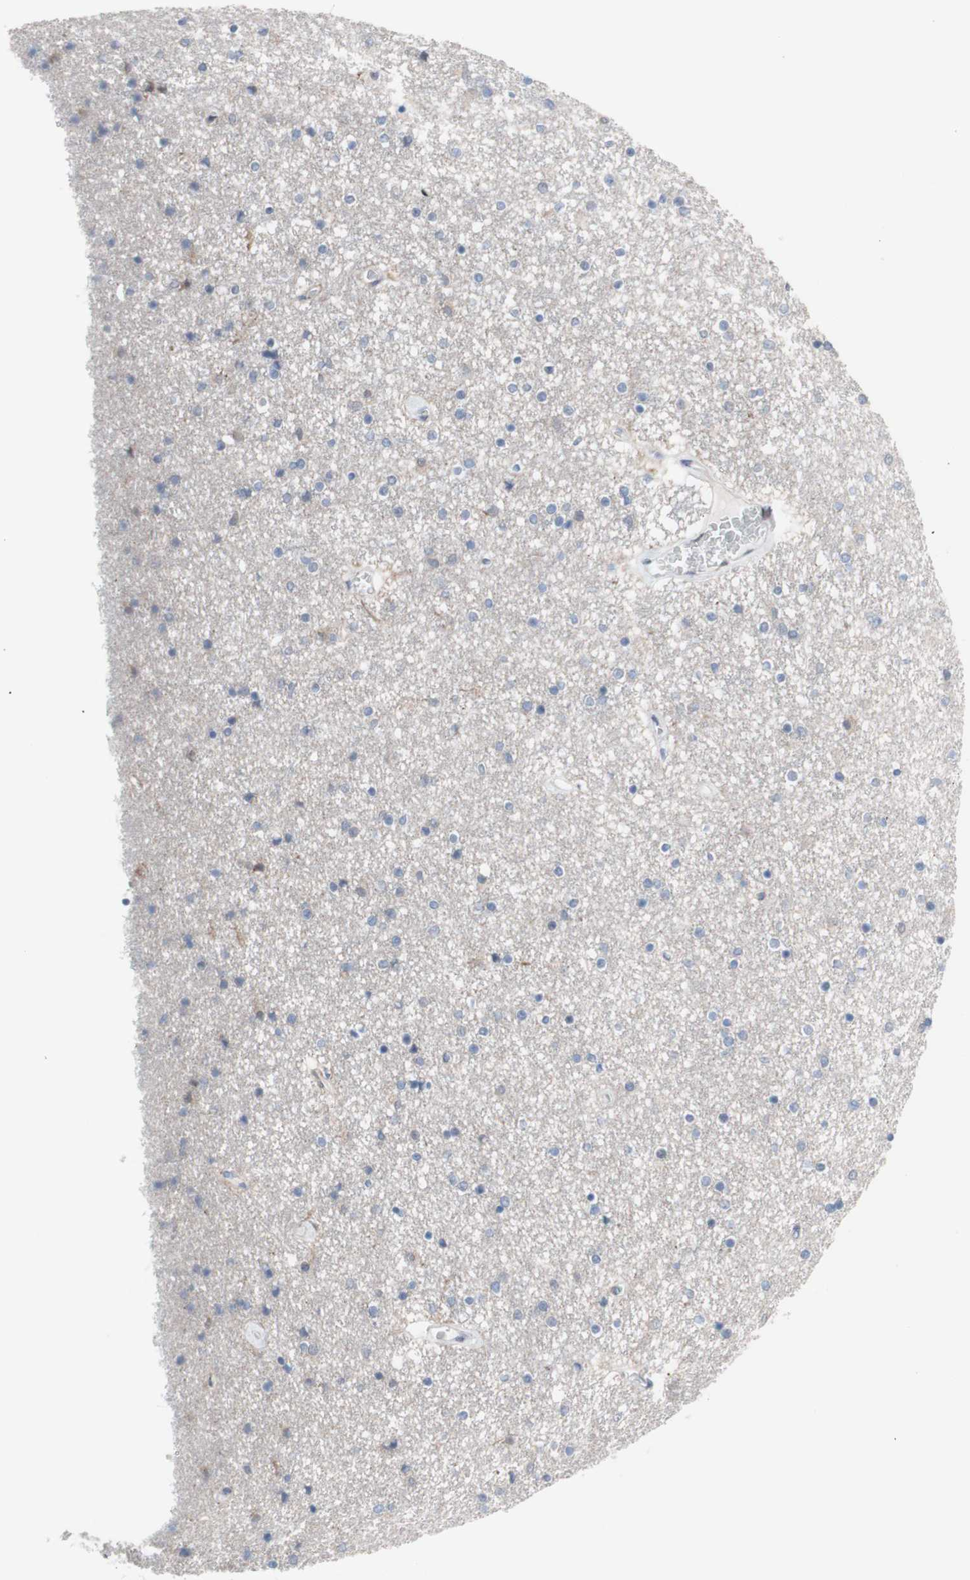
{"staining": {"intensity": "negative", "quantity": "none", "location": "none"}, "tissue": "caudate", "cell_type": "Glial cells", "image_type": "normal", "snomed": [{"axis": "morphology", "description": "Normal tissue, NOS"}, {"axis": "topography", "description": "Lateral ventricle wall"}], "caption": "IHC histopathology image of normal caudate: caudate stained with DAB (3,3'-diaminobenzidine) demonstrates no significant protein staining in glial cells. (DAB (3,3'-diaminobenzidine) immunohistochemistry (IHC) with hematoxylin counter stain).", "gene": "PHTF2", "patient": {"sex": "female", "age": 54}}